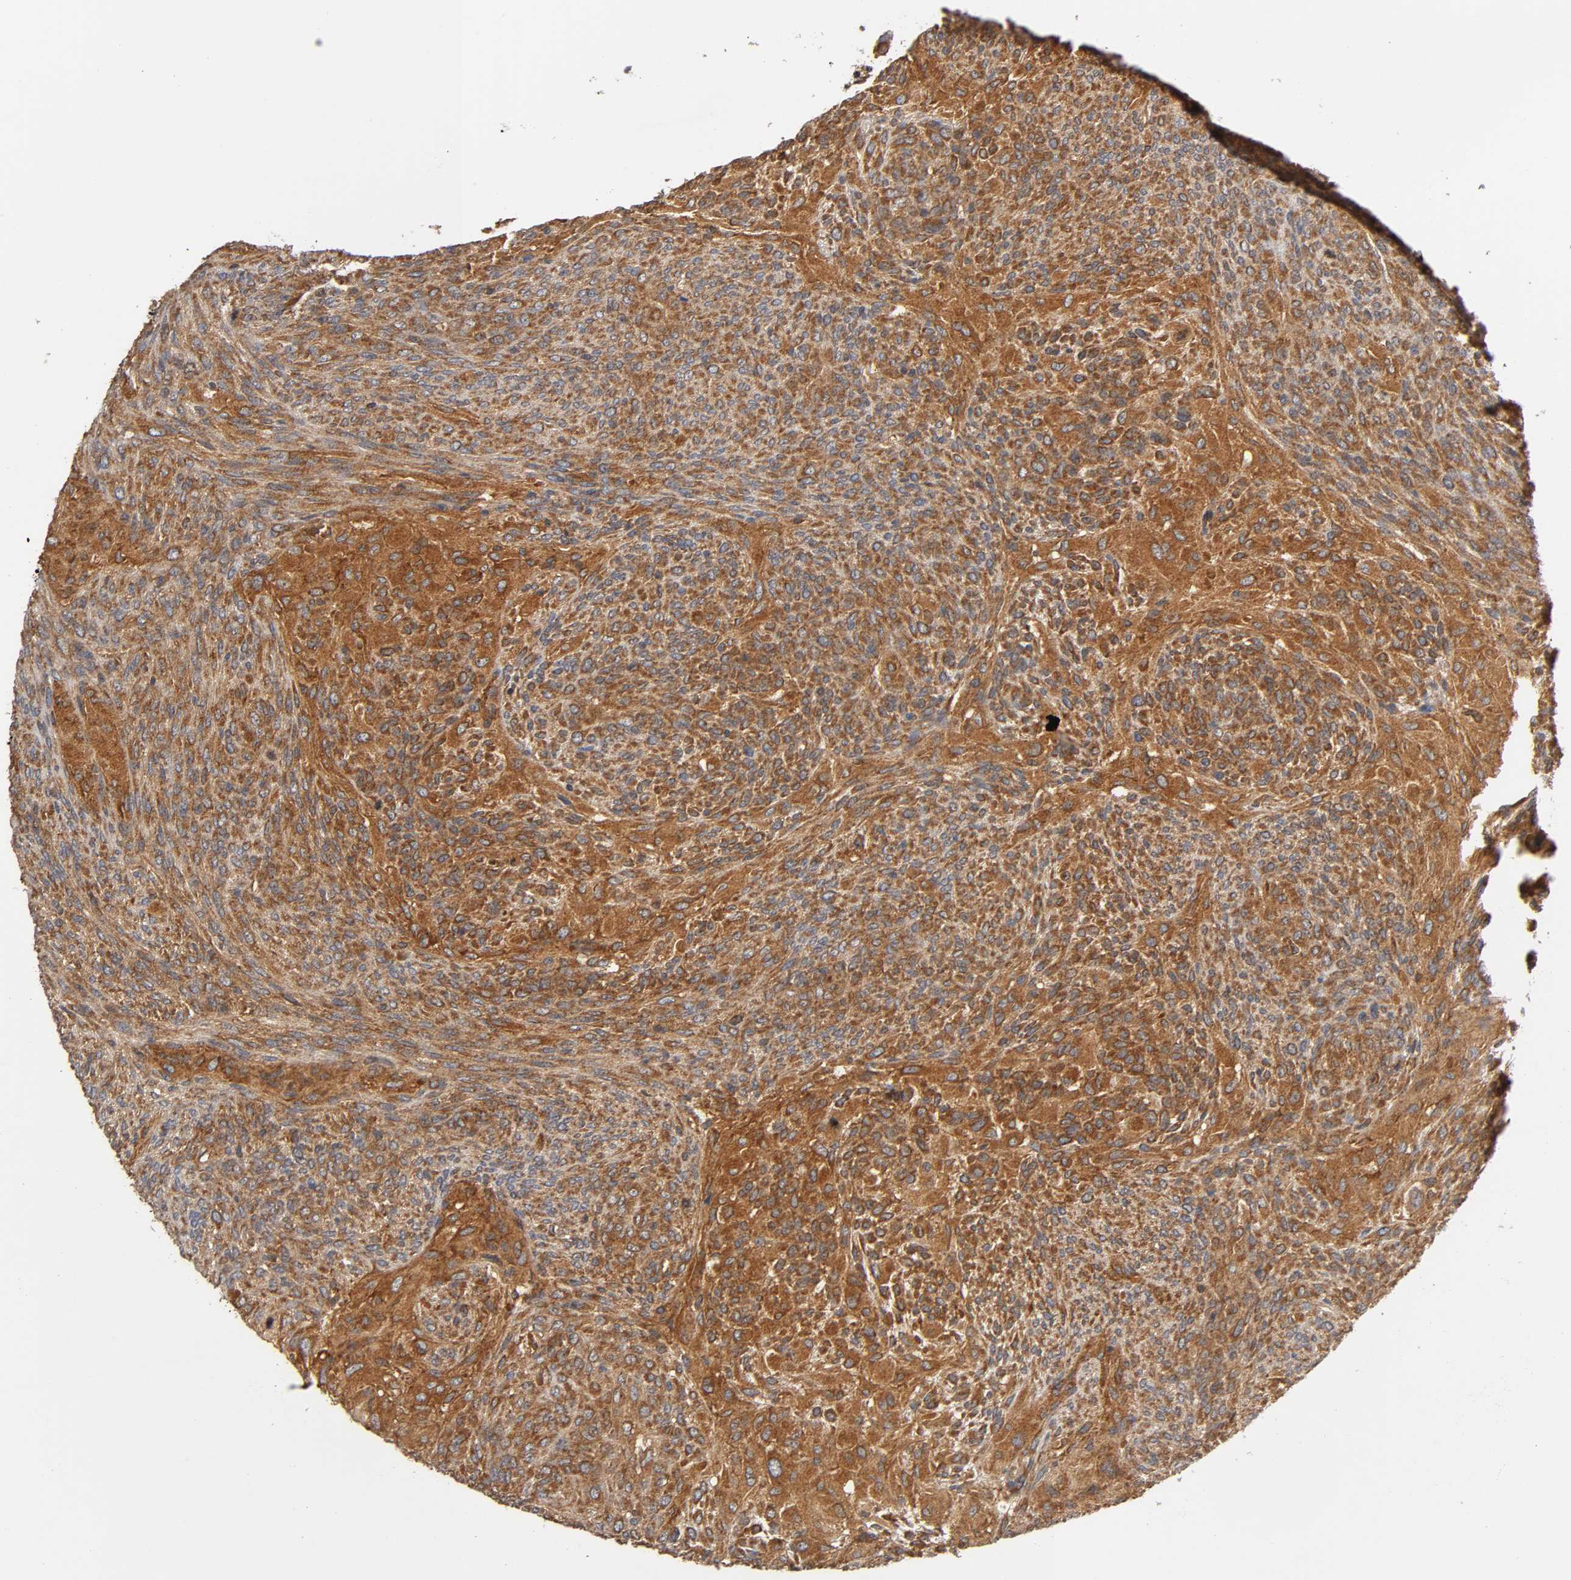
{"staining": {"intensity": "moderate", "quantity": ">75%", "location": "cytoplasmic/membranous"}, "tissue": "glioma", "cell_type": "Tumor cells", "image_type": "cancer", "snomed": [{"axis": "morphology", "description": "Glioma, malignant, High grade"}, {"axis": "topography", "description": "Cerebral cortex"}], "caption": "Glioma was stained to show a protein in brown. There is medium levels of moderate cytoplasmic/membranous staining in approximately >75% of tumor cells.", "gene": "PAFAH1B1", "patient": {"sex": "female", "age": 55}}